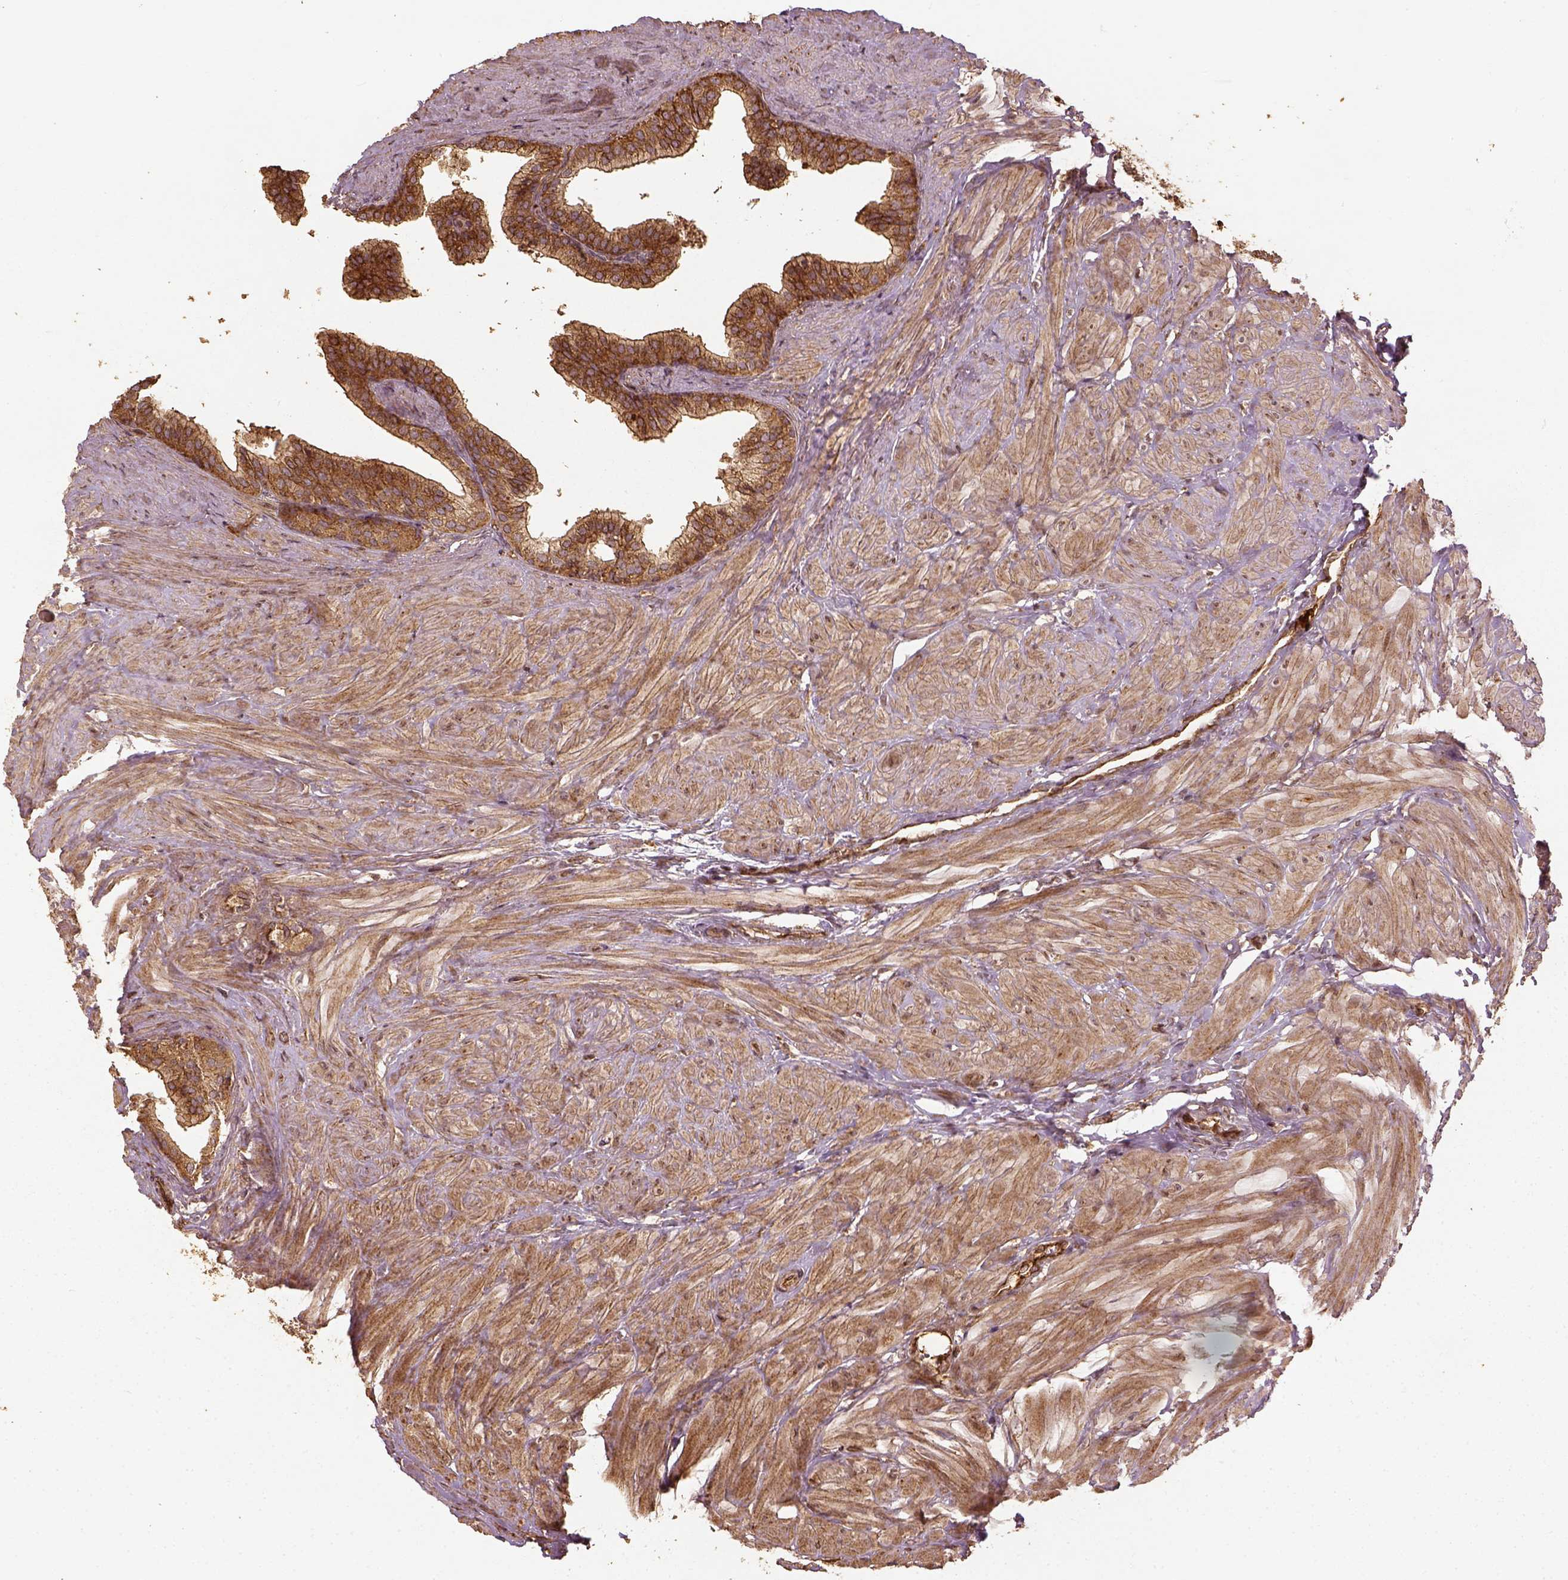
{"staining": {"intensity": "moderate", "quantity": ">75%", "location": "cytoplasmic/membranous"}, "tissue": "prostate", "cell_type": "Glandular cells", "image_type": "normal", "snomed": [{"axis": "morphology", "description": "Normal tissue, NOS"}, {"axis": "topography", "description": "Prostate"}, {"axis": "topography", "description": "Peripheral nerve tissue"}], "caption": "Unremarkable prostate exhibits moderate cytoplasmic/membranous staining in approximately >75% of glandular cells.", "gene": "VEGFA", "patient": {"sex": "male", "age": 55}}